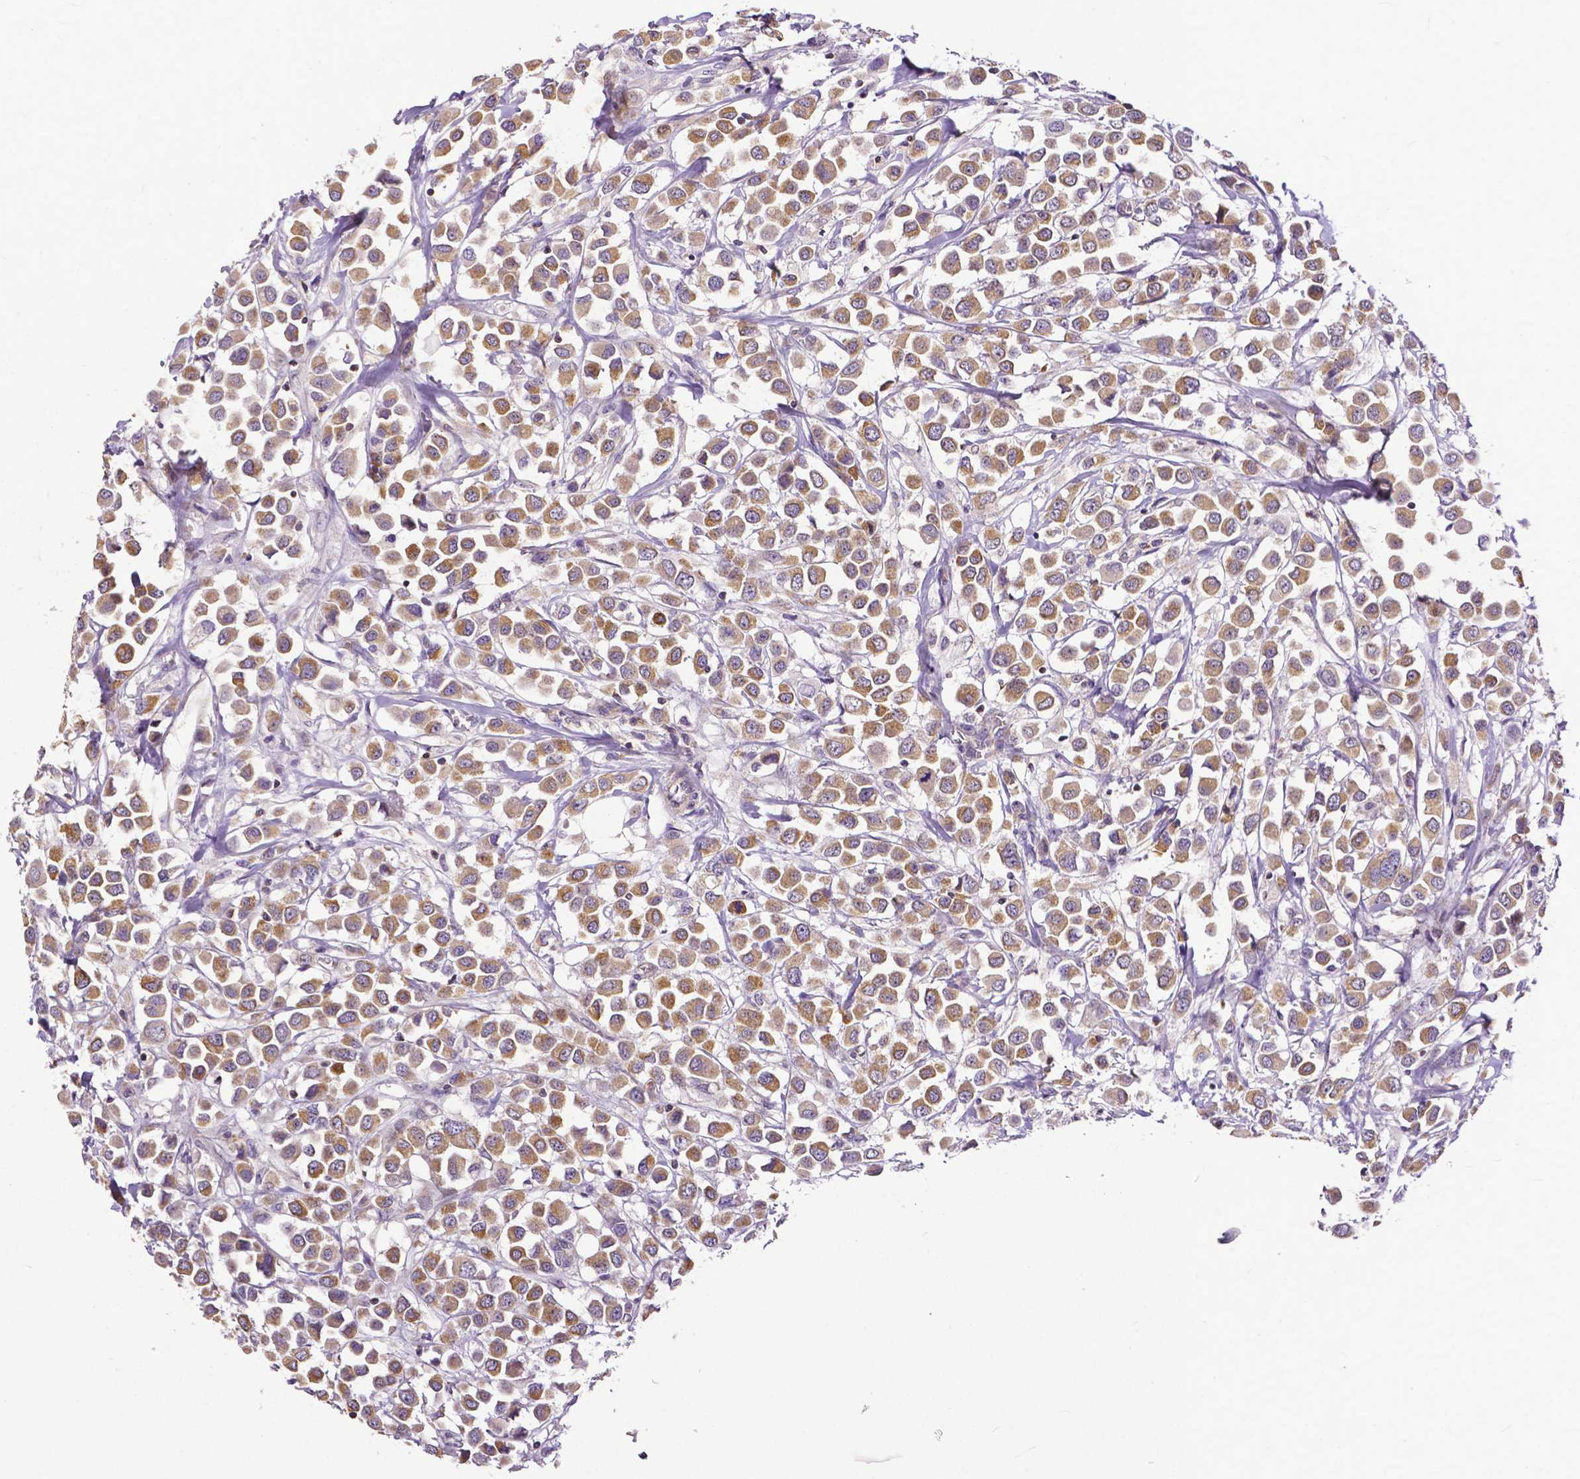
{"staining": {"intensity": "moderate", "quantity": "25%-75%", "location": "cytoplasmic/membranous"}, "tissue": "breast cancer", "cell_type": "Tumor cells", "image_type": "cancer", "snomed": [{"axis": "morphology", "description": "Duct carcinoma"}, {"axis": "topography", "description": "Breast"}], "caption": "DAB immunohistochemical staining of human breast cancer (intraductal carcinoma) reveals moderate cytoplasmic/membranous protein staining in about 25%-75% of tumor cells. The protein is stained brown, and the nuclei are stained in blue (DAB (3,3'-diaminobenzidine) IHC with brightfield microscopy, high magnification).", "gene": "MCL1", "patient": {"sex": "female", "age": 61}}